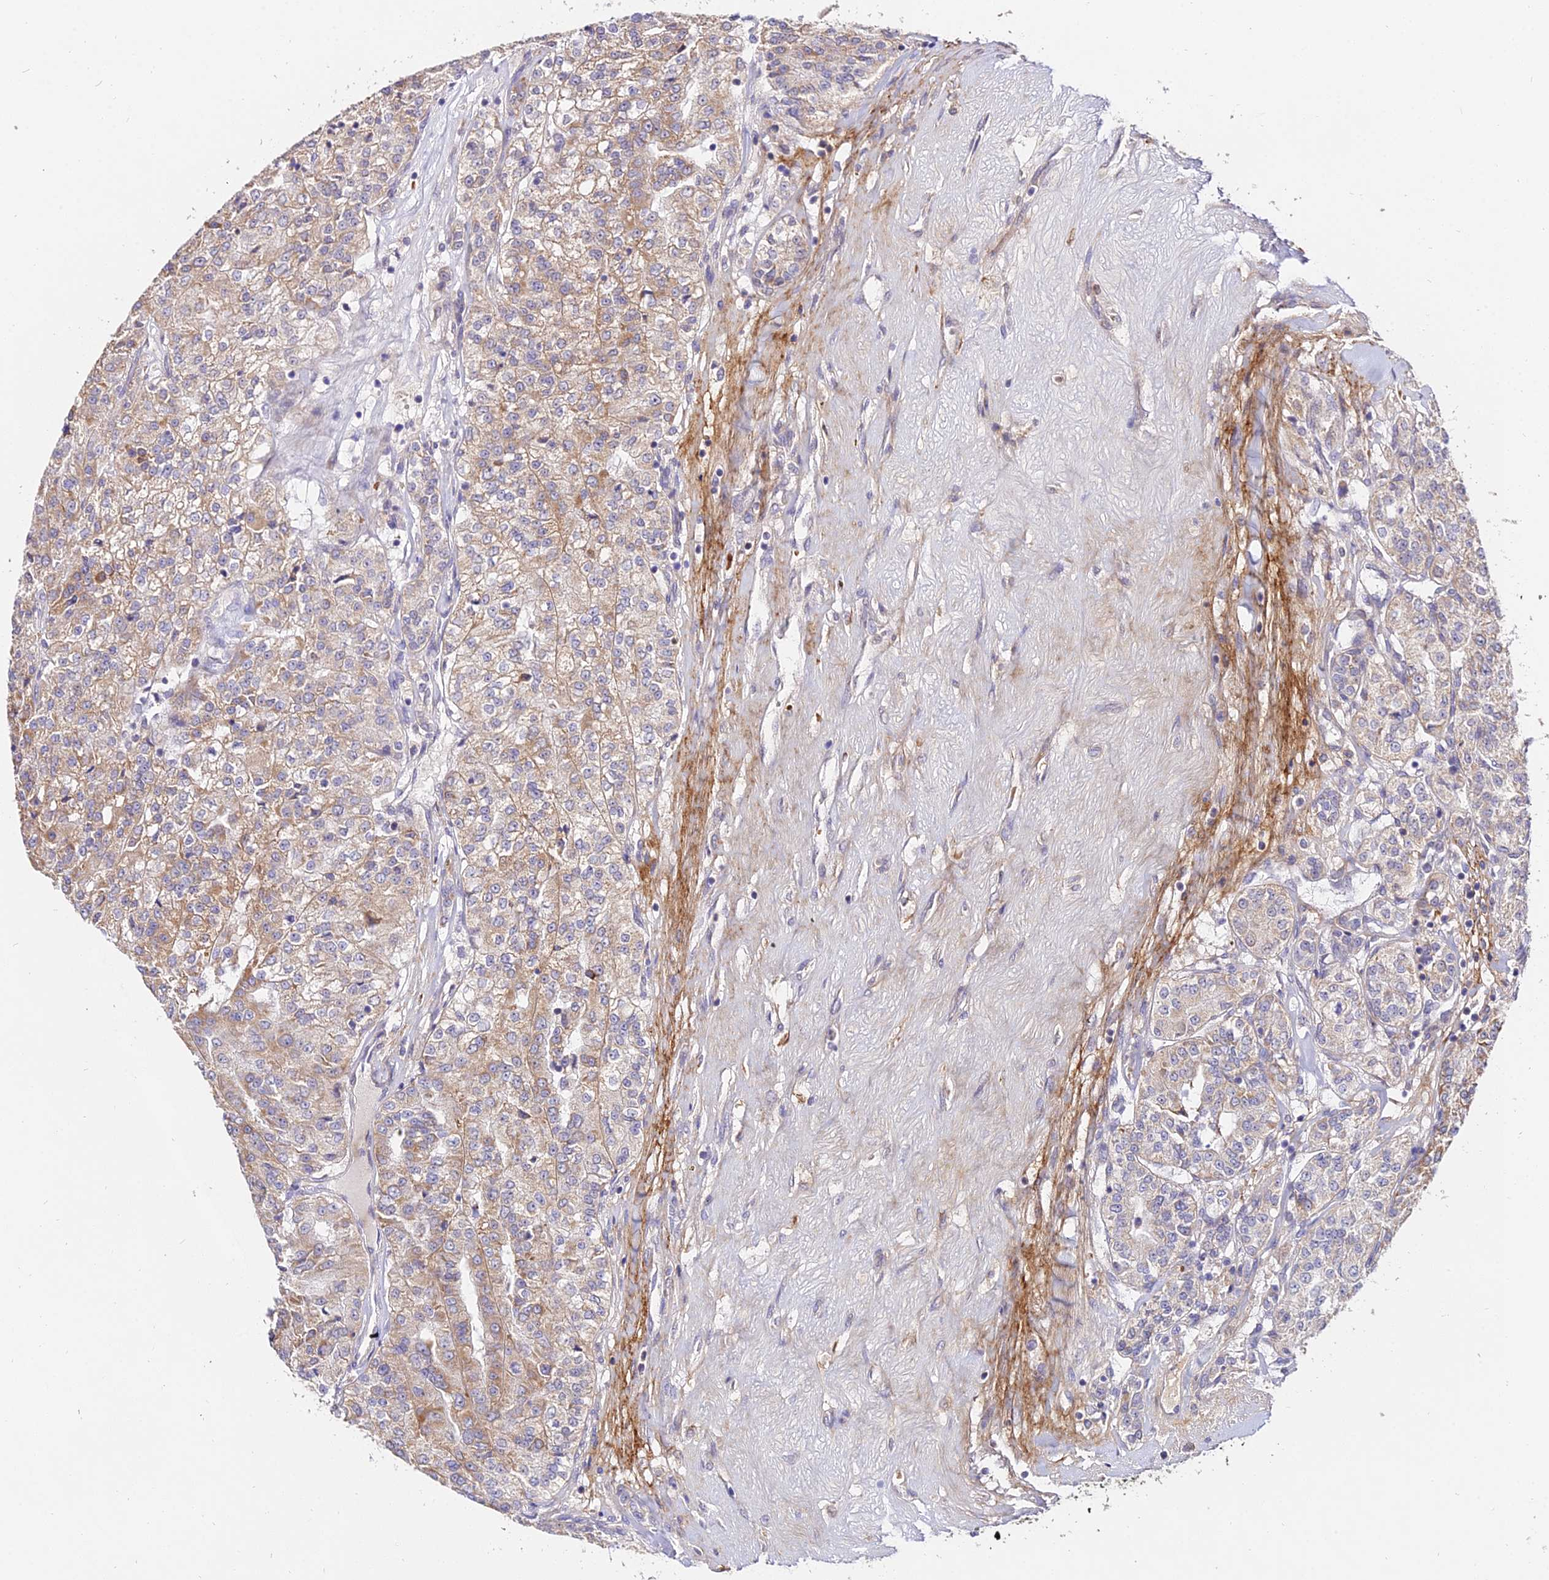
{"staining": {"intensity": "moderate", "quantity": "25%-75%", "location": "cytoplasmic/membranous"}, "tissue": "renal cancer", "cell_type": "Tumor cells", "image_type": "cancer", "snomed": [{"axis": "morphology", "description": "Adenocarcinoma, NOS"}, {"axis": "topography", "description": "Kidney"}], "caption": "The histopathology image exhibits immunohistochemical staining of renal adenocarcinoma. There is moderate cytoplasmic/membranous staining is seen in approximately 25%-75% of tumor cells.", "gene": "WDR5B", "patient": {"sex": "female", "age": 63}}